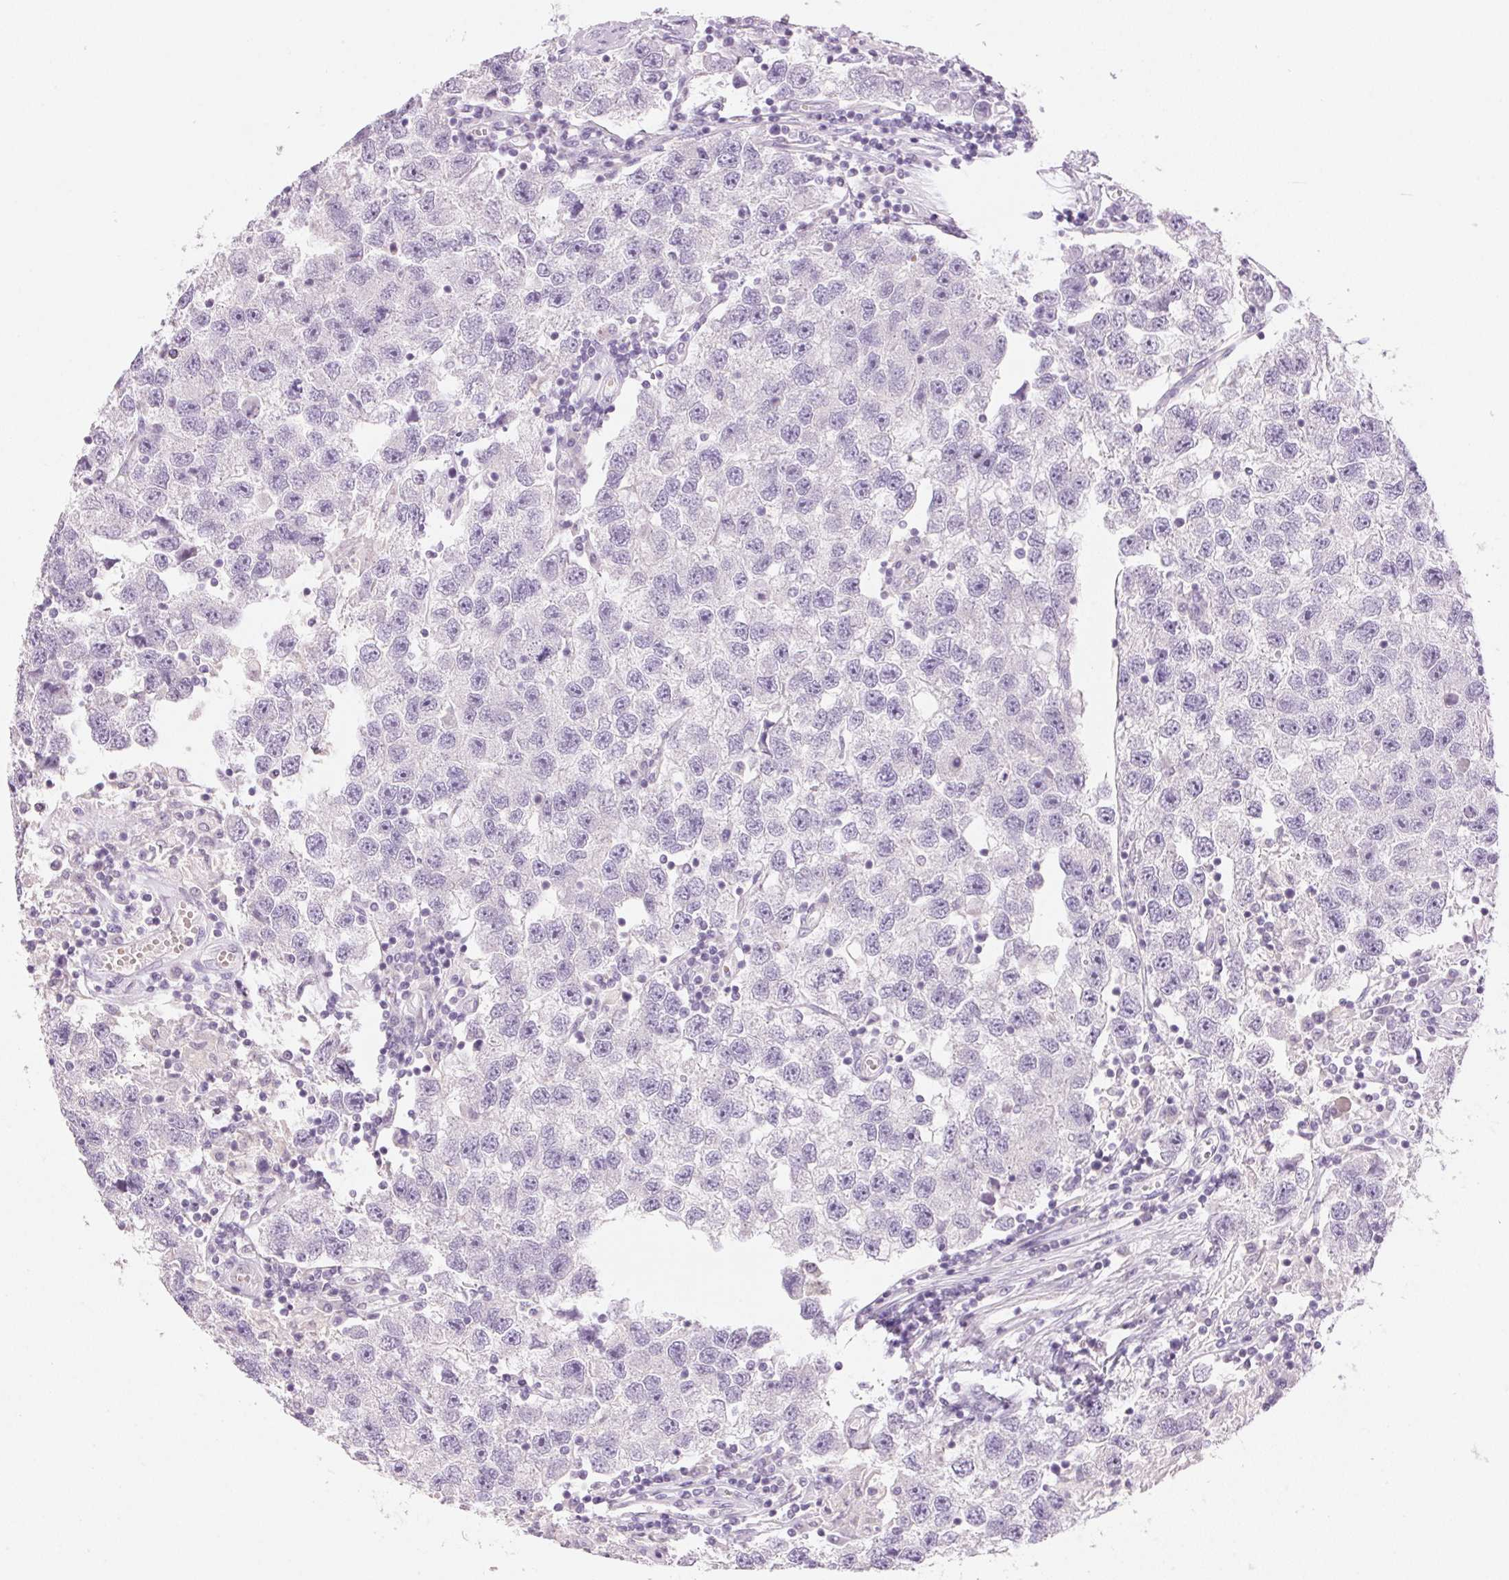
{"staining": {"intensity": "negative", "quantity": "none", "location": "none"}, "tissue": "testis cancer", "cell_type": "Tumor cells", "image_type": "cancer", "snomed": [{"axis": "morphology", "description": "Seminoma, NOS"}, {"axis": "topography", "description": "Testis"}], "caption": "Tumor cells are negative for protein expression in human seminoma (testis).", "gene": "HSD17B2", "patient": {"sex": "male", "age": 26}}